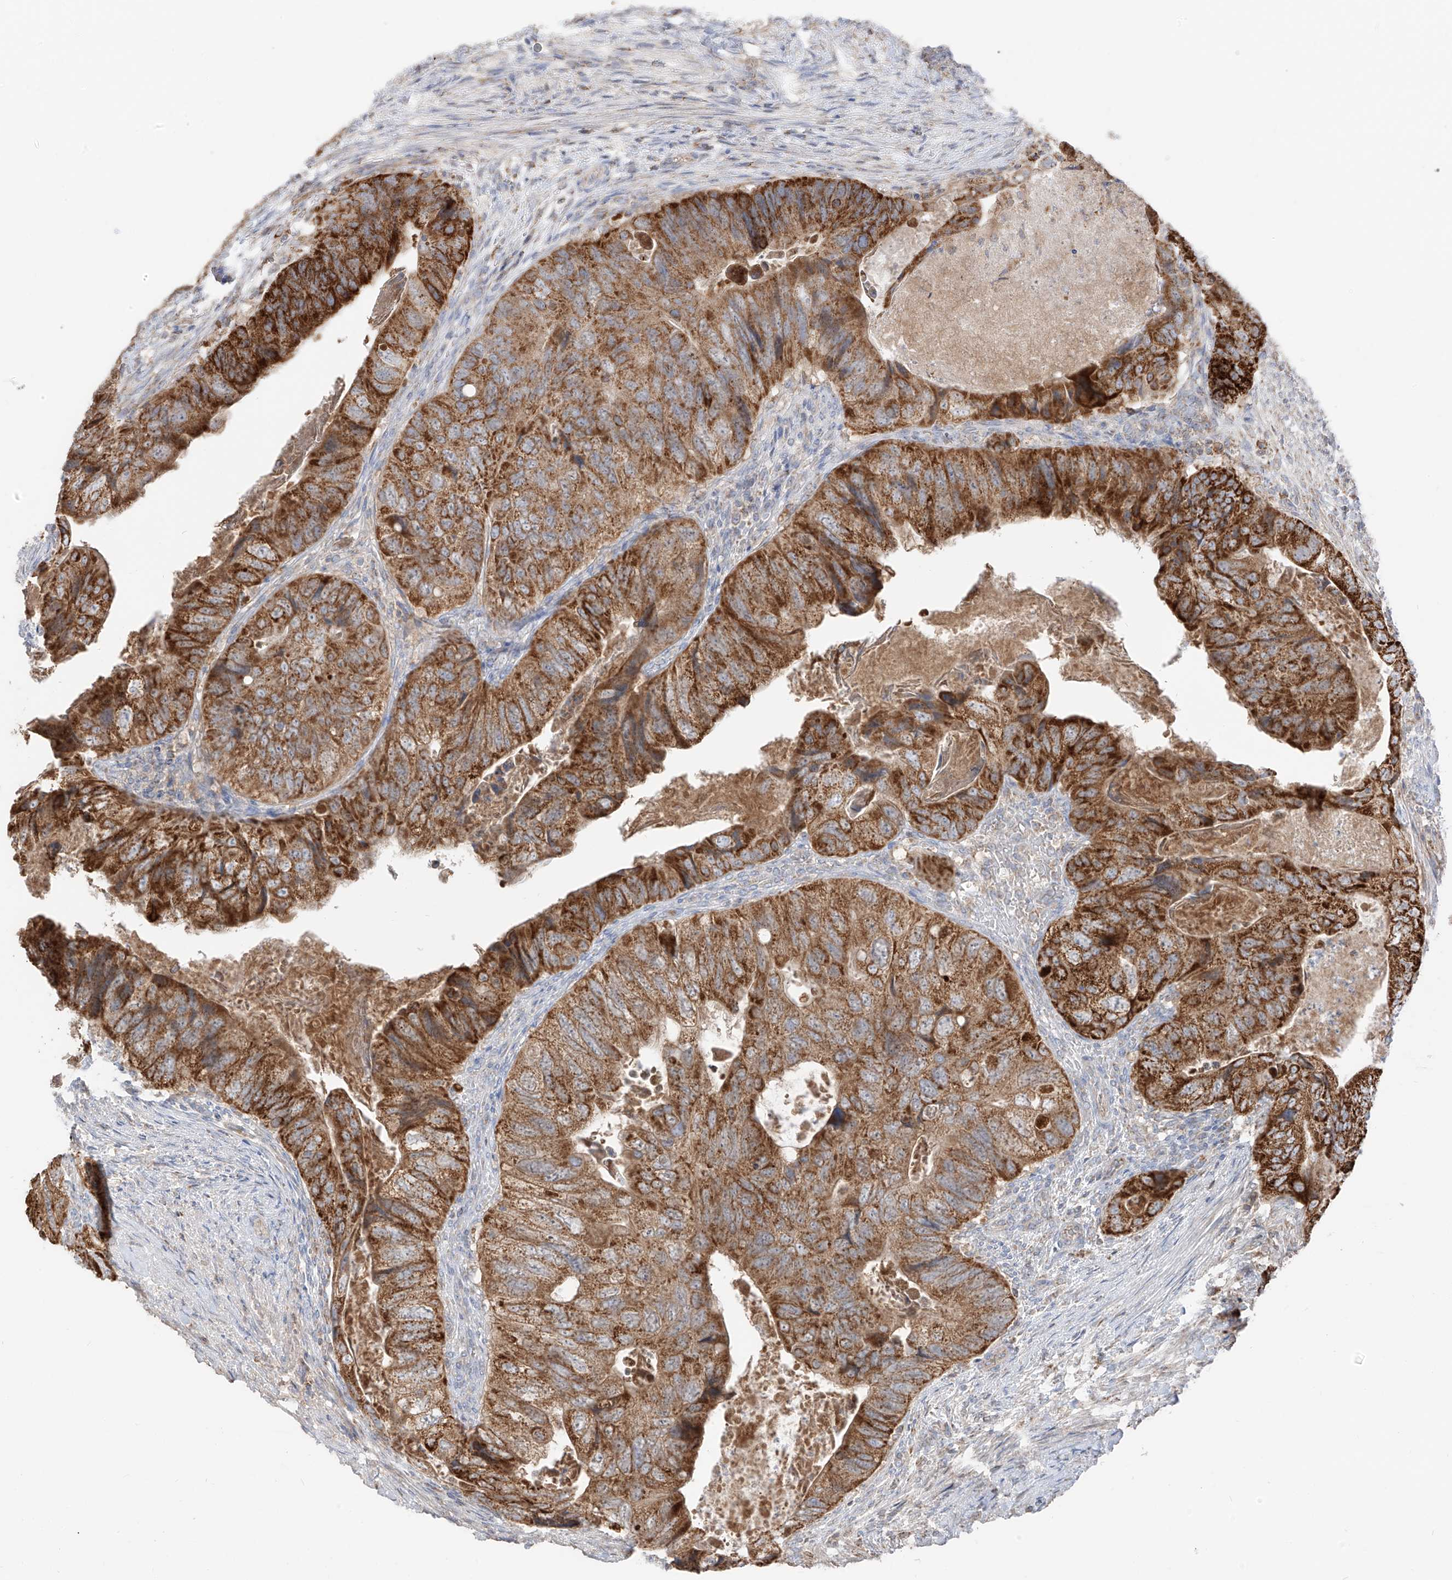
{"staining": {"intensity": "strong", "quantity": ">75%", "location": "cytoplasmic/membranous"}, "tissue": "colorectal cancer", "cell_type": "Tumor cells", "image_type": "cancer", "snomed": [{"axis": "morphology", "description": "Adenocarcinoma, NOS"}, {"axis": "topography", "description": "Rectum"}], "caption": "IHC of colorectal cancer displays high levels of strong cytoplasmic/membranous expression in about >75% of tumor cells.", "gene": "ETHE1", "patient": {"sex": "male", "age": 63}}